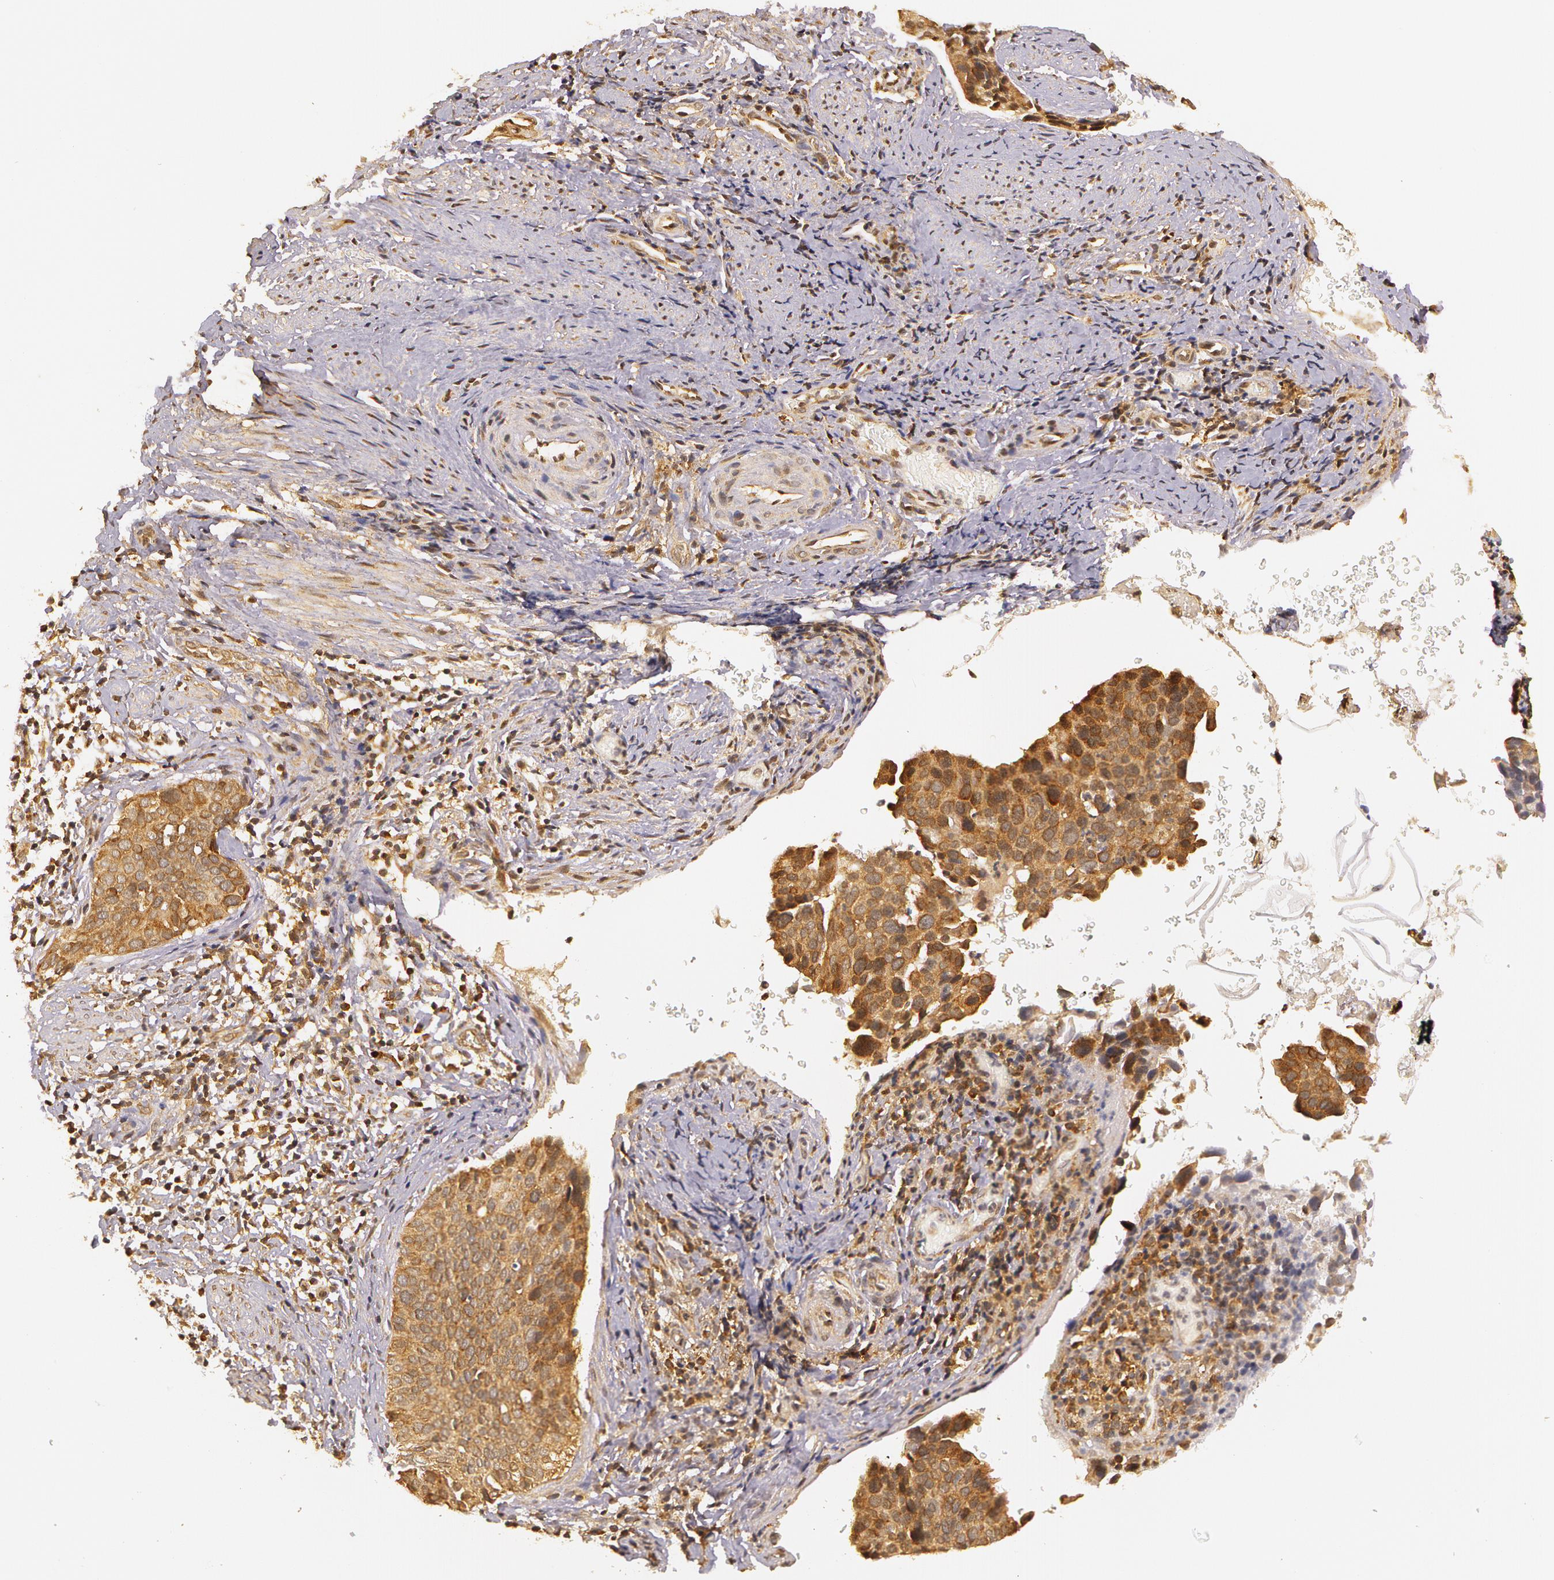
{"staining": {"intensity": "moderate", "quantity": ">75%", "location": "cytoplasmic/membranous"}, "tissue": "cervical cancer", "cell_type": "Tumor cells", "image_type": "cancer", "snomed": [{"axis": "morphology", "description": "Squamous cell carcinoma, NOS"}, {"axis": "topography", "description": "Cervix"}], "caption": "The immunohistochemical stain shows moderate cytoplasmic/membranous positivity in tumor cells of cervical squamous cell carcinoma tissue.", "gene": "ASCC2", "patient": {"sex": "female", "age": 31}}